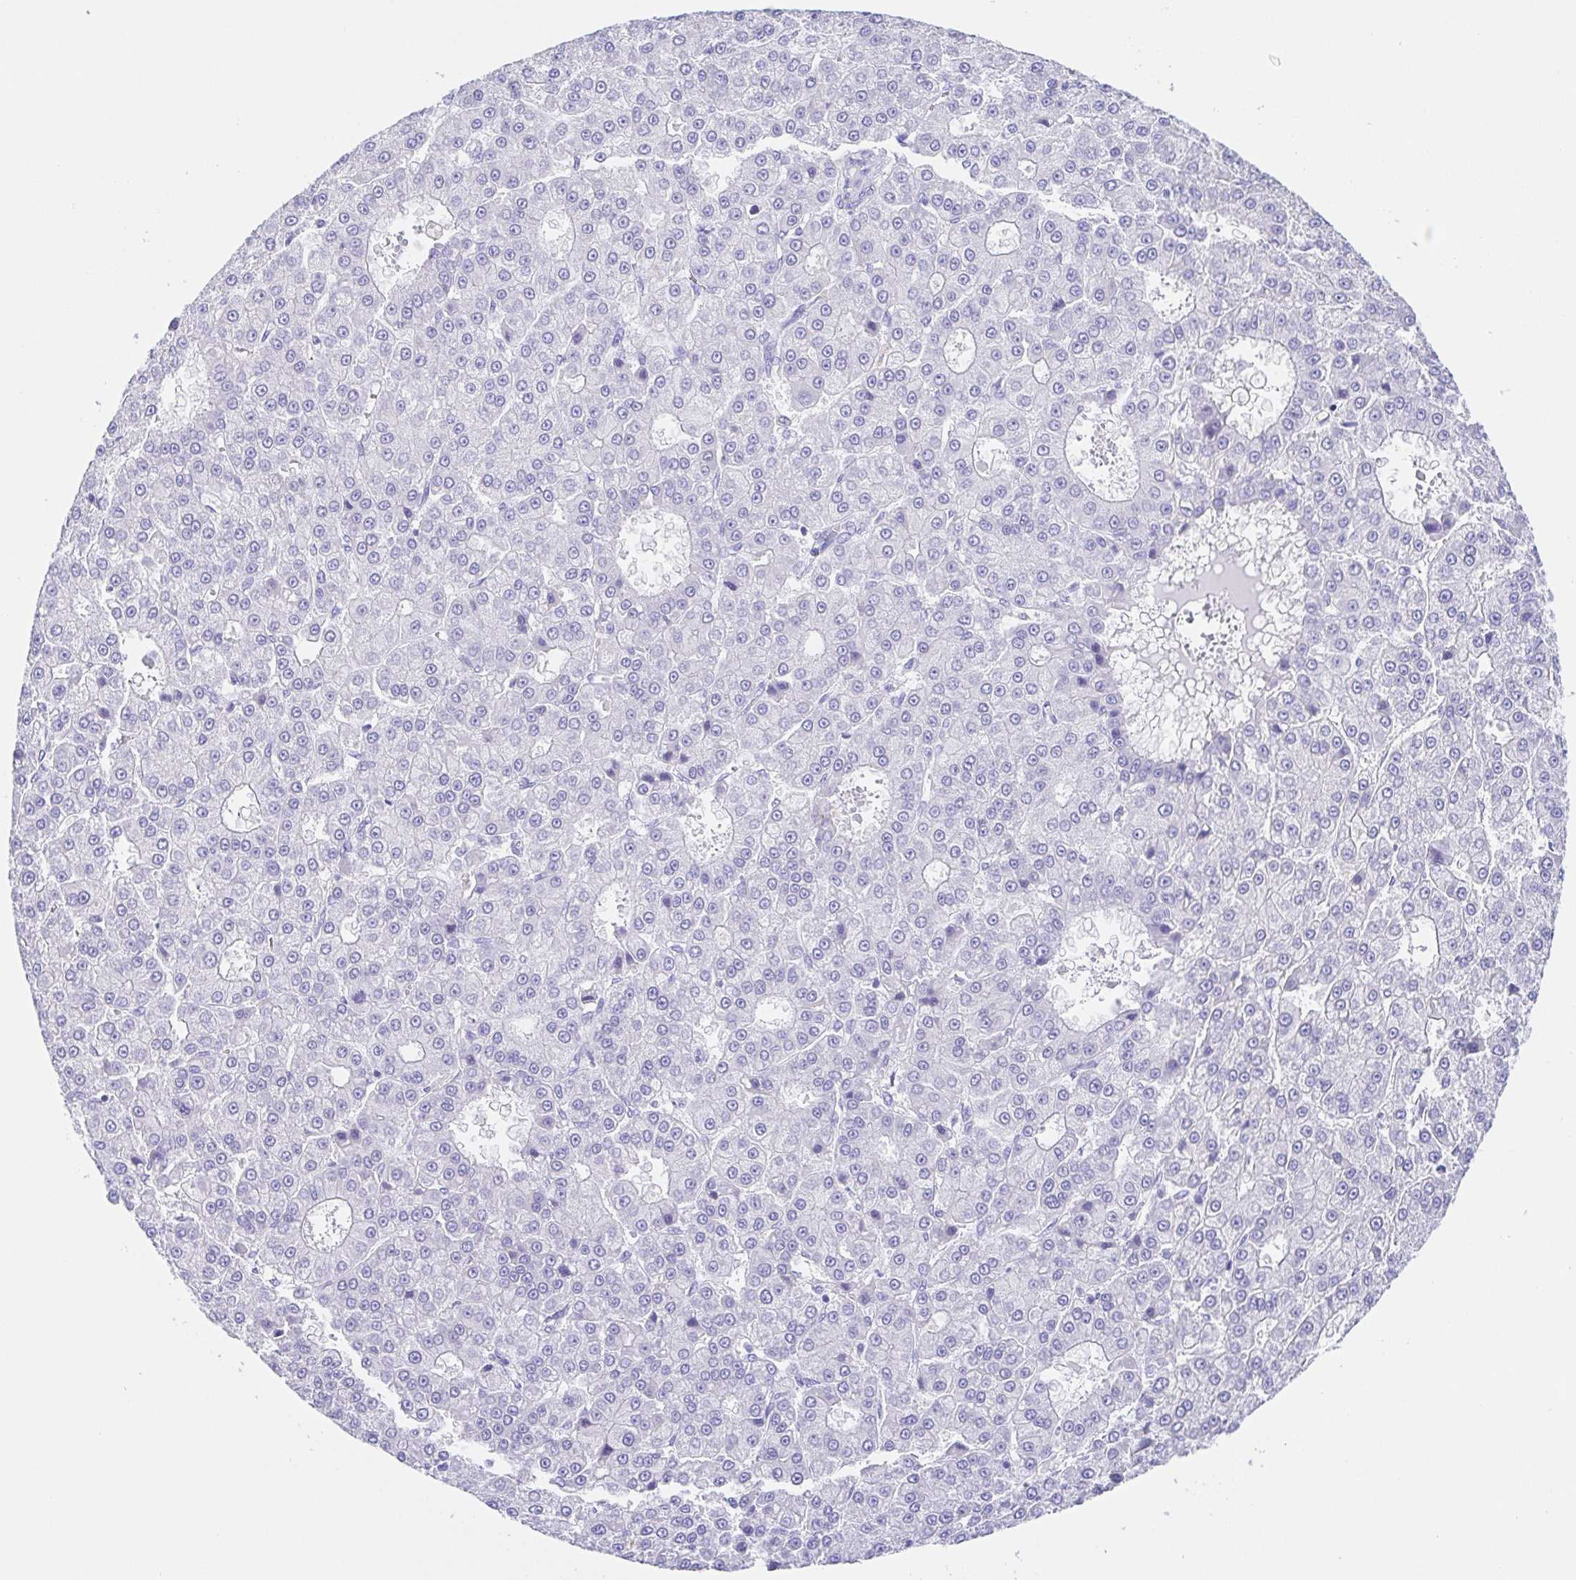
{"staining": {"intensity": "negative", "quantity": "none", "location": "none"}, "tissue": "liver cancer", "cell_type": "Tumor cells", "image_type": "cancer", "snomed": [{"axis": "morphology", "description": "Carcinoma, Hepatocellular, NOS"}, {"axis": "topography", "description": "Liver"}], "caption": "High power microscopy histopathology image of an immunohistochemistry (IHC) histopathology image of liver cancer, revealing no significant staining in tumor cells. (DAB IHC visualized using brightfield microscopy, high magnification).", "gene": "SCG3", "patient": {"sex": "male", "age": 70}}